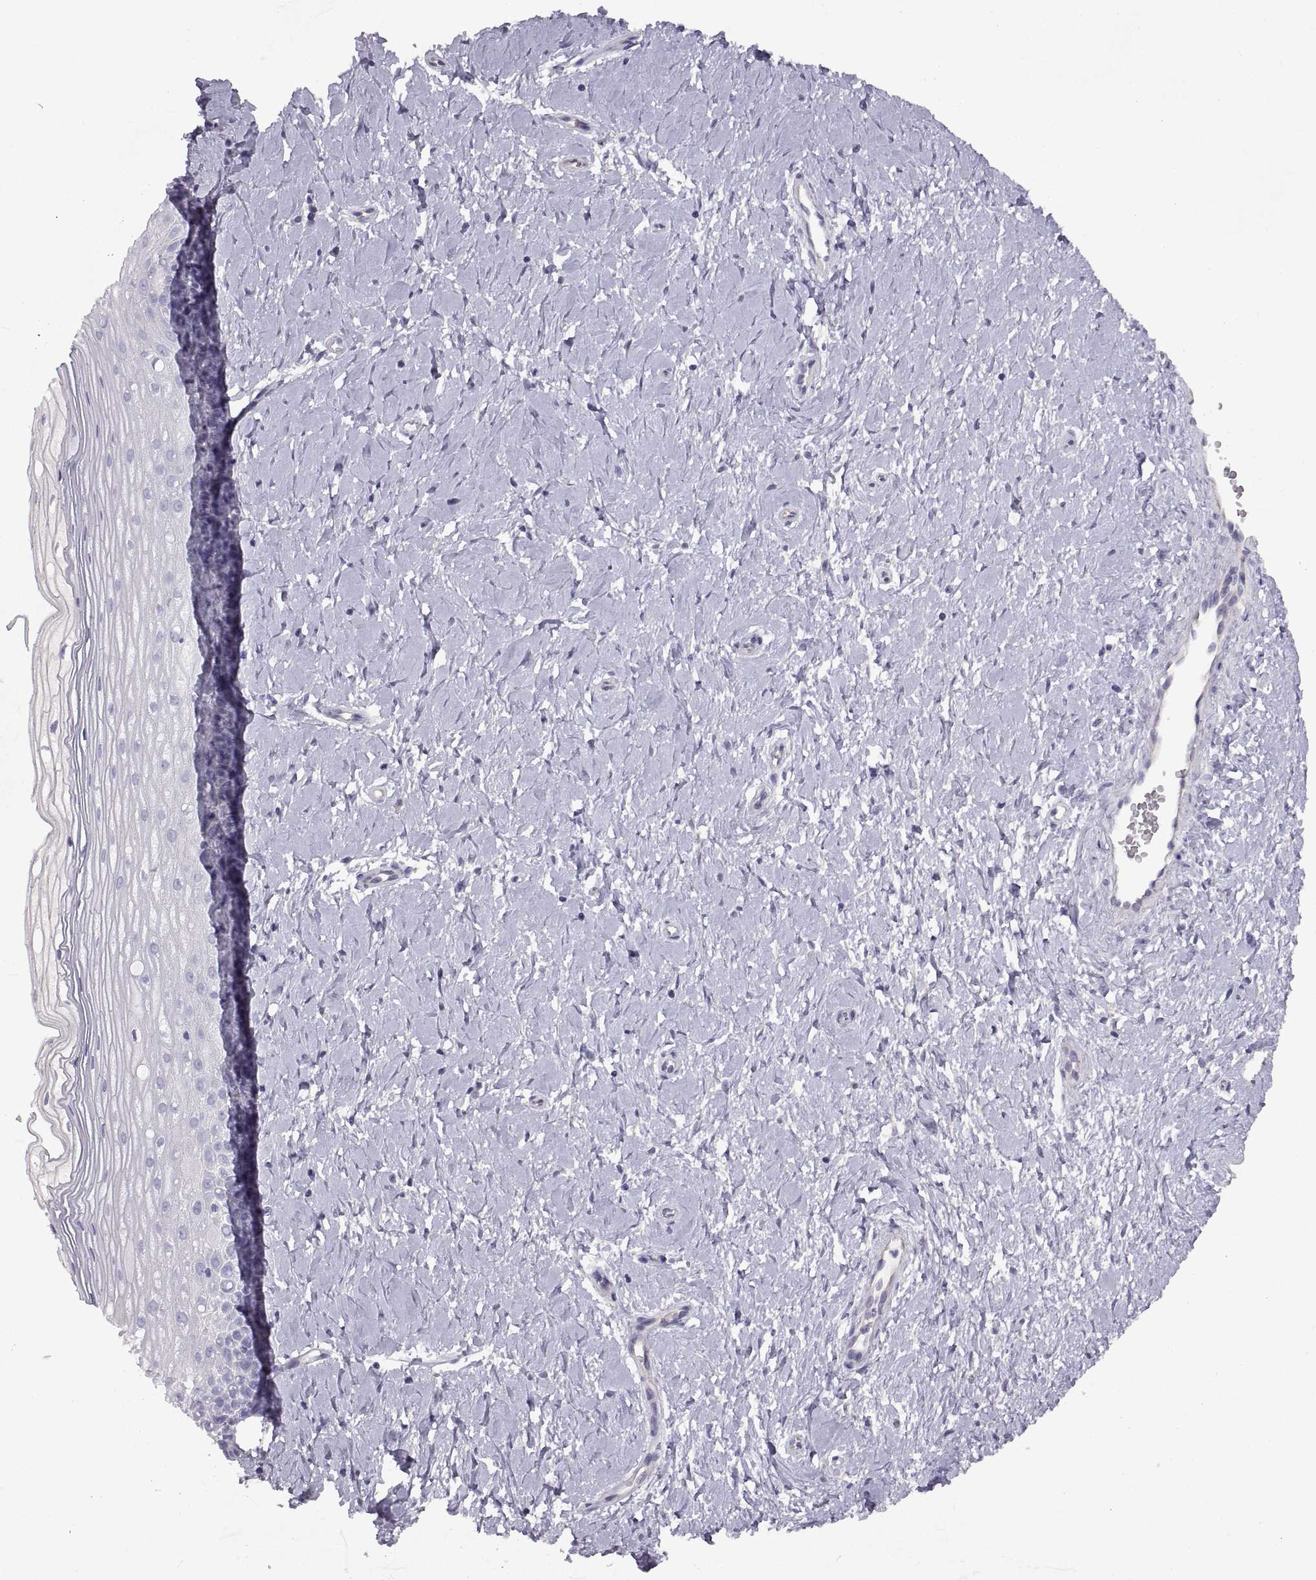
{"staining": {"intensity": "negative", "quantity": "none", "location": "none"}, "tissue": "cervix", "cell_type": "Glandular cells", "image_type": "normal", "snomed": [{"axis": "morphology", "description": "Normal tissue, NOS"}, {"axis": "topography", "description": "Cervix"}], "caption": "IHC image of normal cervix: human cervix stained with DAB shows no significant protein expression in glandular cells.", "gene": "CRYBB3", "patient": {"sex": "female", "age": 37}}